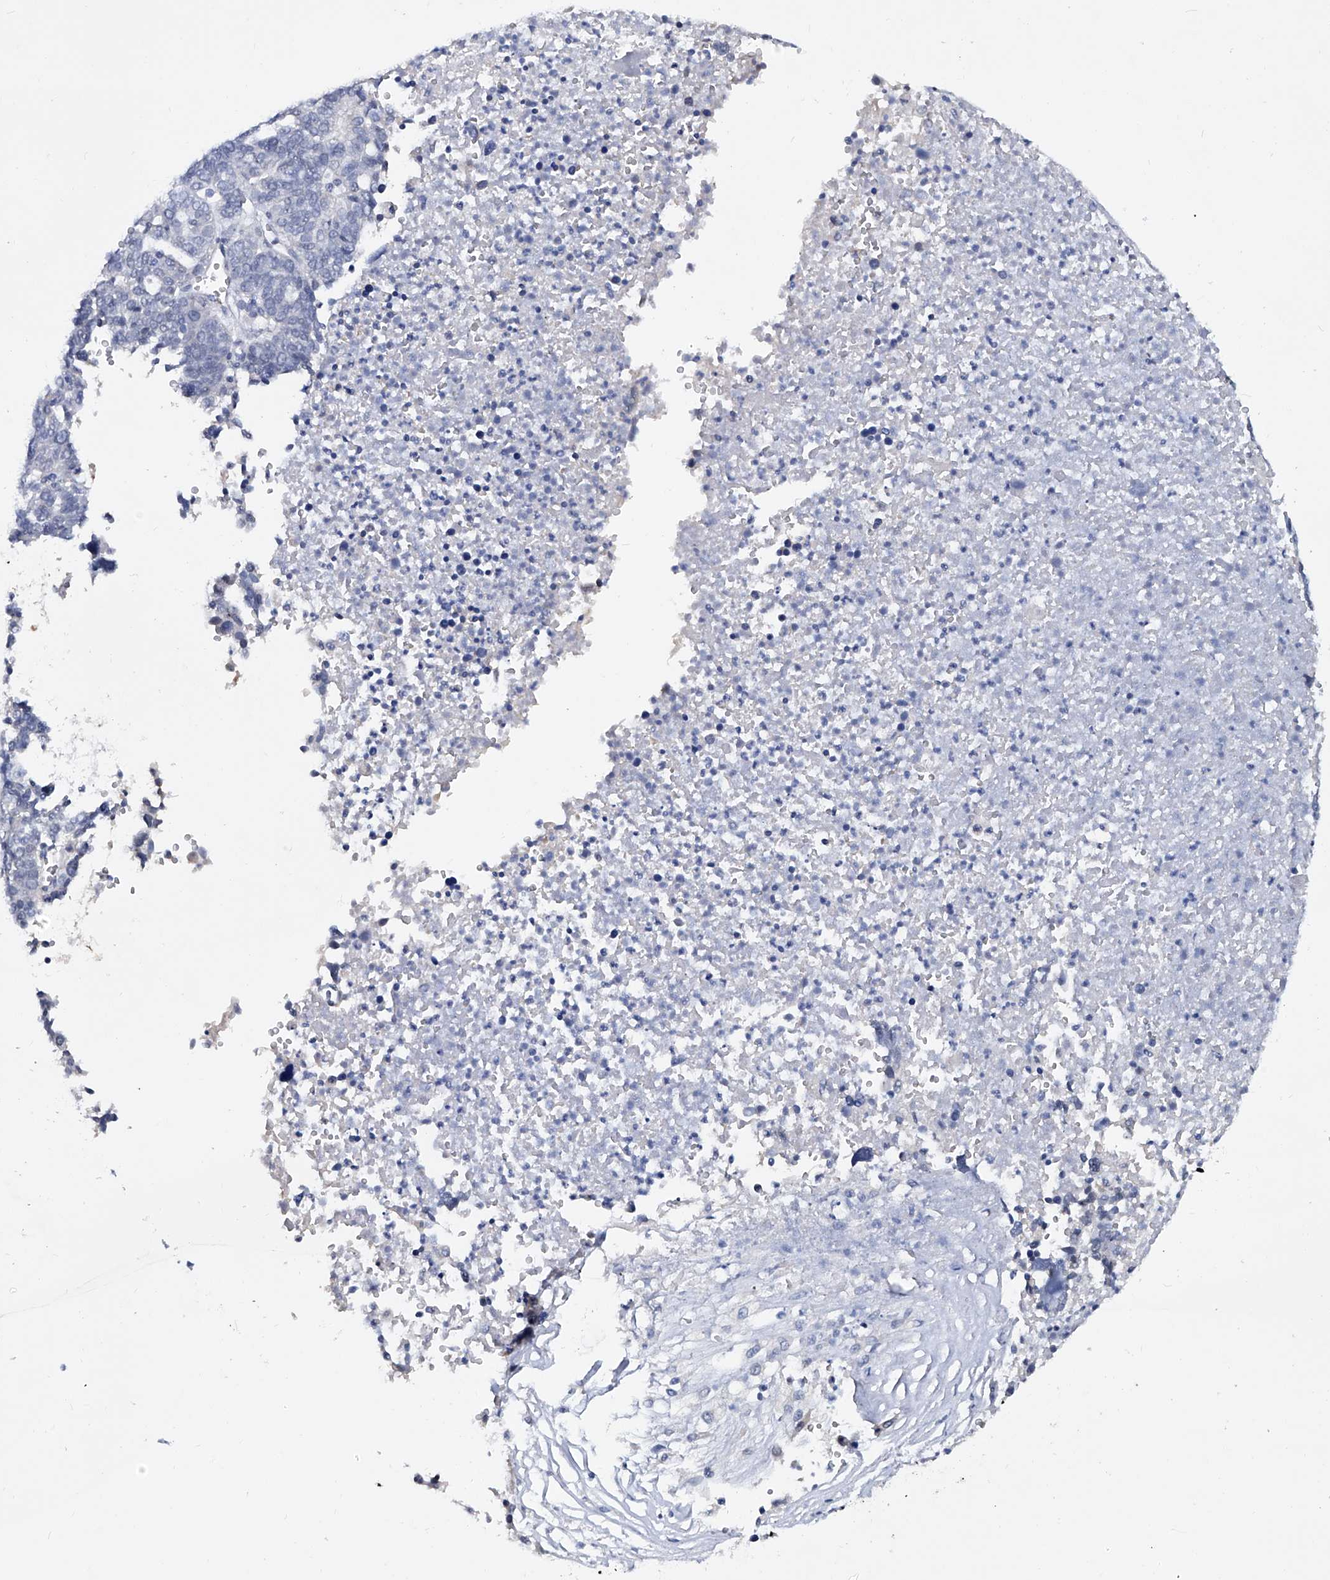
{"staining": {"intensity": "negative", "quantity": "none", "location": "none"}, "tissue": "ovarian cancer", "cell_type": "Tumor cells", "image_type": "cancer", "snomed": [{"axis": "morphology", "description": "Cystadenocarcinoma, serous, NOS"}, {"axis": "topography", "description": "Ovary"}], "caption": "Immunohistochemical staining of ovarian cancer reveals no significant staining in tumor cells.", "gene": "KLHL17", "patient": {"sex": "female", "age": 59}}